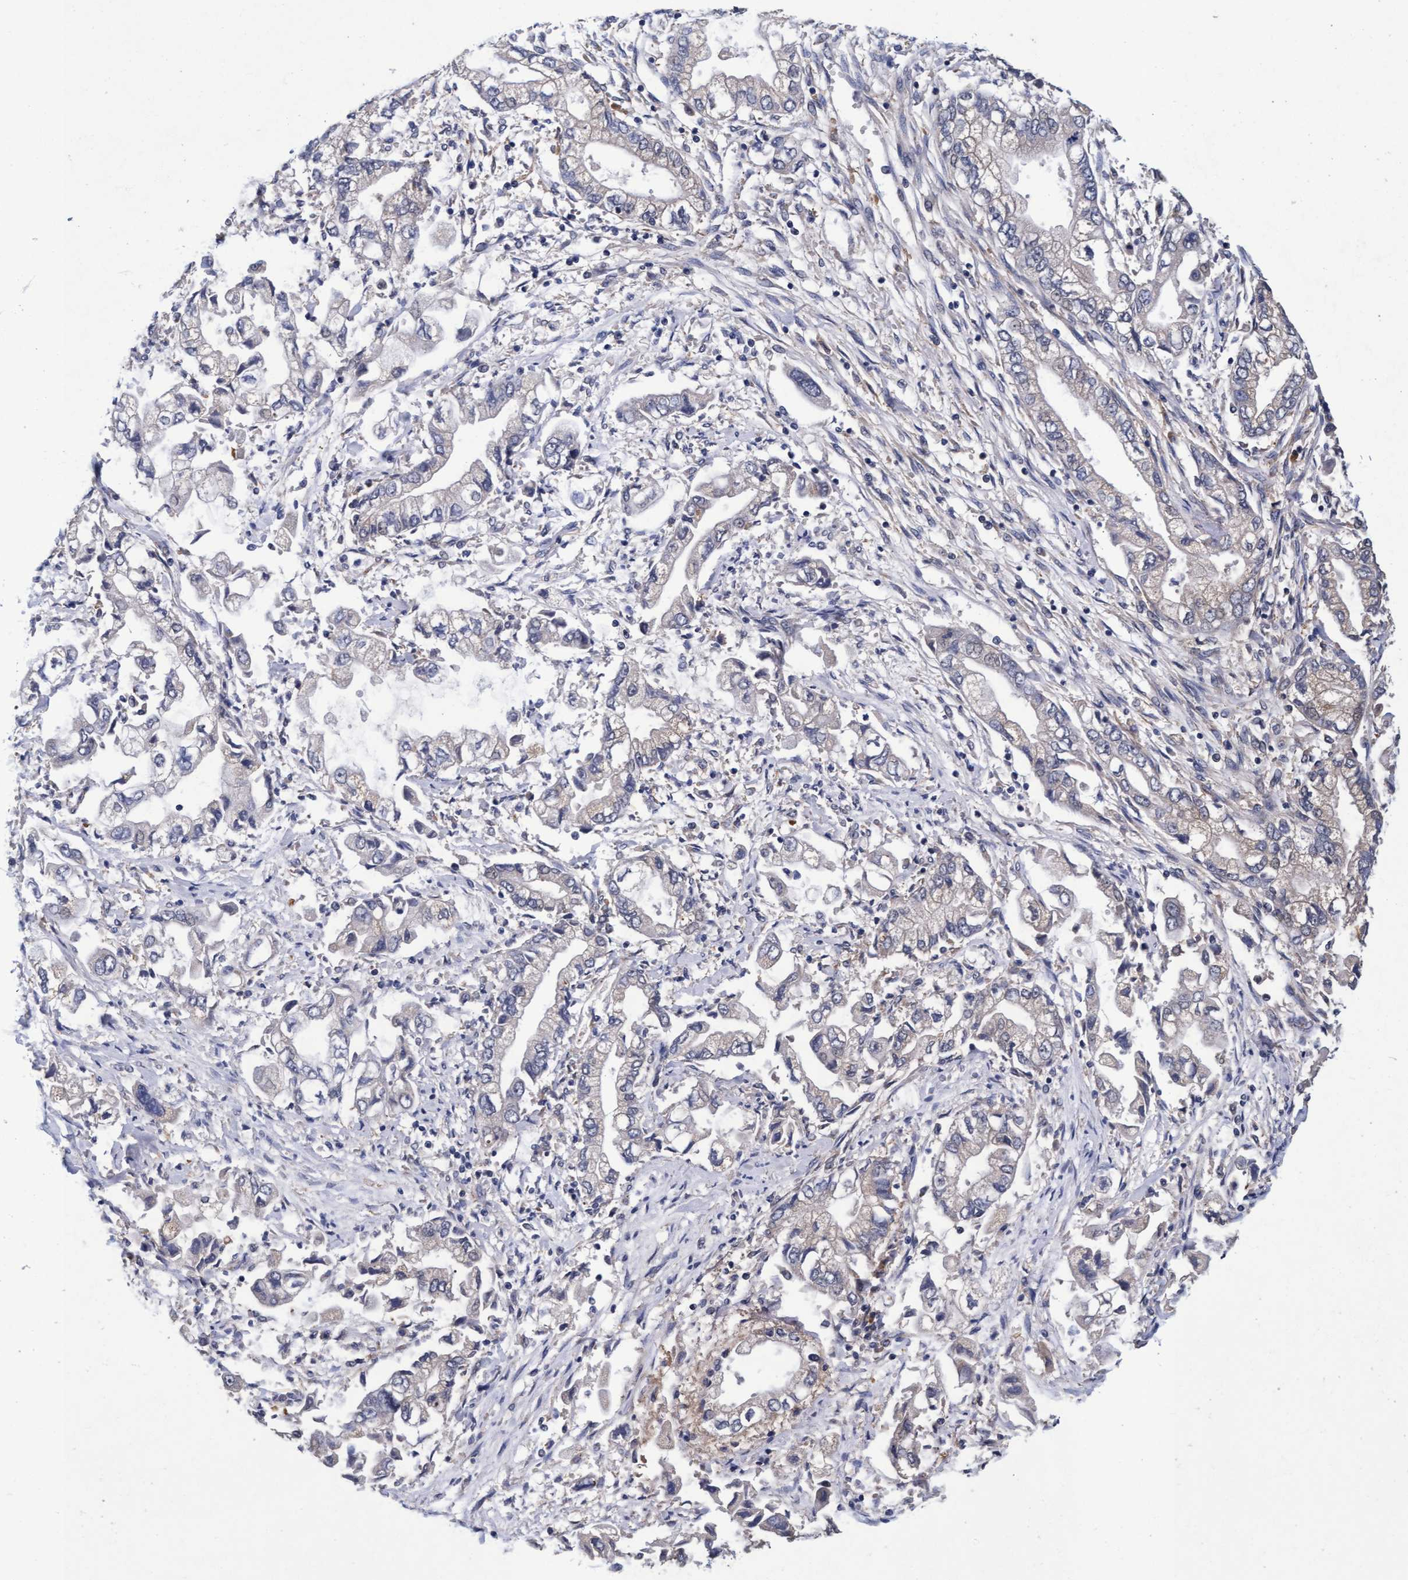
{"staining": {"intensity": "negative", "quantity": "none", "location": "none"}, "tissue": "stomach cancer", "cell_type": "Tumor cells", "image_type": "cancer", "snomed": [{"axis": "morphology", "description": "Normal tissue, NOS"}, {"axis": "morphology", "description": "Adenocarcinoma, NOS"}, {"axis": "topography", "description": "Stomach"}], "caption": "IHC image of neoplastic tissue: adenocarcinoma (stomach) stained with DAB exhibits no significant protein expression in tumor cells. (DAB immunohistochemistry with hematoxylin counter stain).", "gene": "CPQ", "patient": {"sex": "male", "age": 62}}